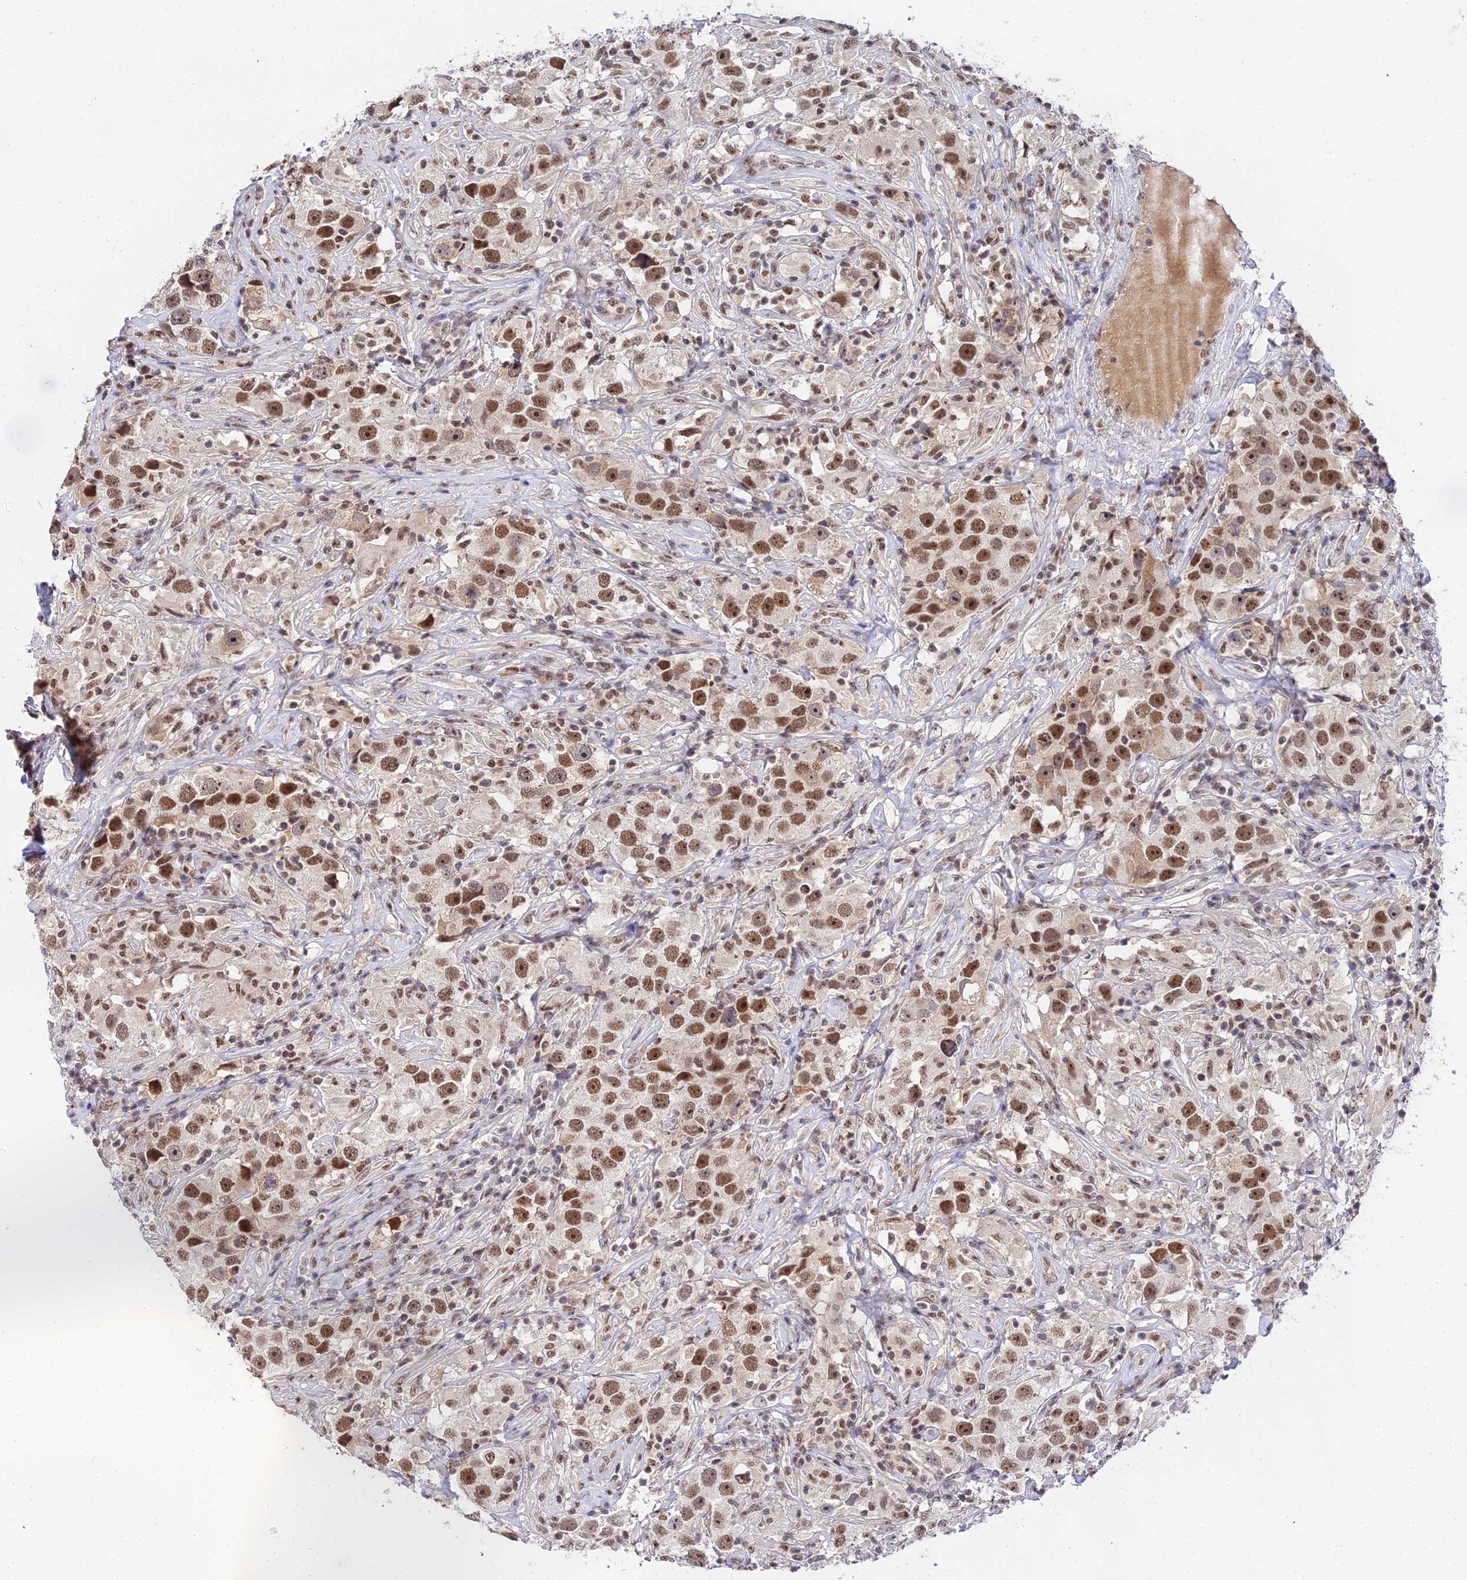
{"staining": {"intensity": "moderate", "quantity": ">75%", "location": "nuclear"}, "tissue": "testis cancer", "cell_type": "Tumor cells", "image_type": "cancer", "snomed": [{"axis": "morphology", "description": "Seminoma, NOS"}, {"axis": "topography", "description": "Testis"}], "caption": "Immunohistochemistry (IHC) staining of testis seminoma, which exhibits medium levels of moderate nuclear positivity in about >75% of tumor cells indicating moderate nuclear protein staining. The staining was performed using DAB (3,3'-diaminobenzidine) (brown) for protein detection and nuclei were counterstained in hematoxylin (blue).", "gene": "EXOSC3", "patient": {"sex": "male", "age": 49}}